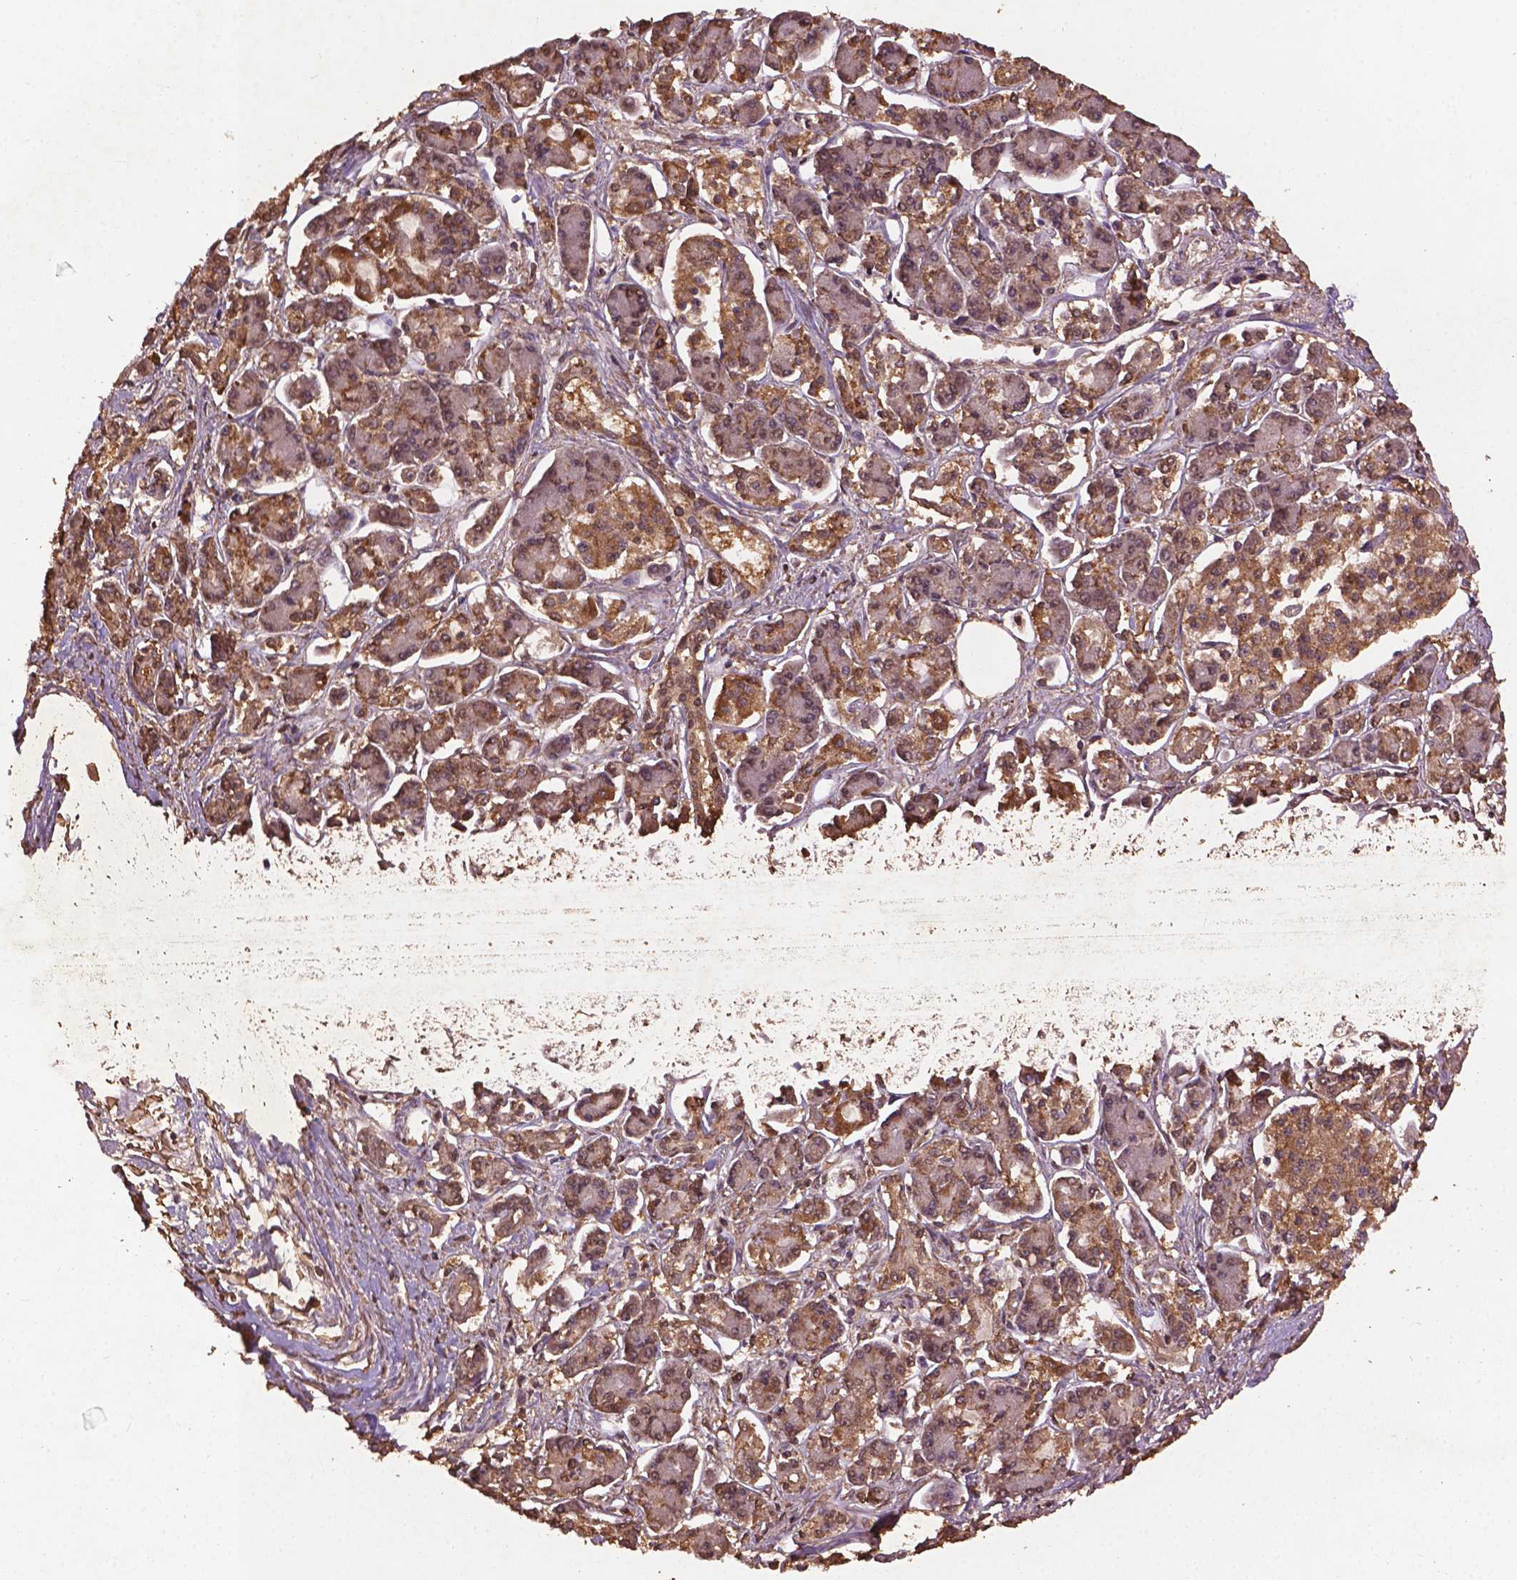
{"staining": {"intensity": "moderate", "quantity": "25%-75%", "location": "cytoplasmic/membranous"}, "tissue": "pancreatic cancer", "cell_type": "Tumor cells", "image_type": "cancer", "snomed": [{"axis": "morphology", "description": "Adenocarcinoma, NOS"}, {"axis": "topography", "description": "Pancreas"}], "caption": "Human pancreatic cancer stained with a brown dye exhibits moderate cytoplasmic/membranous positive staining in about 25%-75% of tumor cells.", "gene": "BABAM1", "patient": {"sex": "male", "age": 85}}